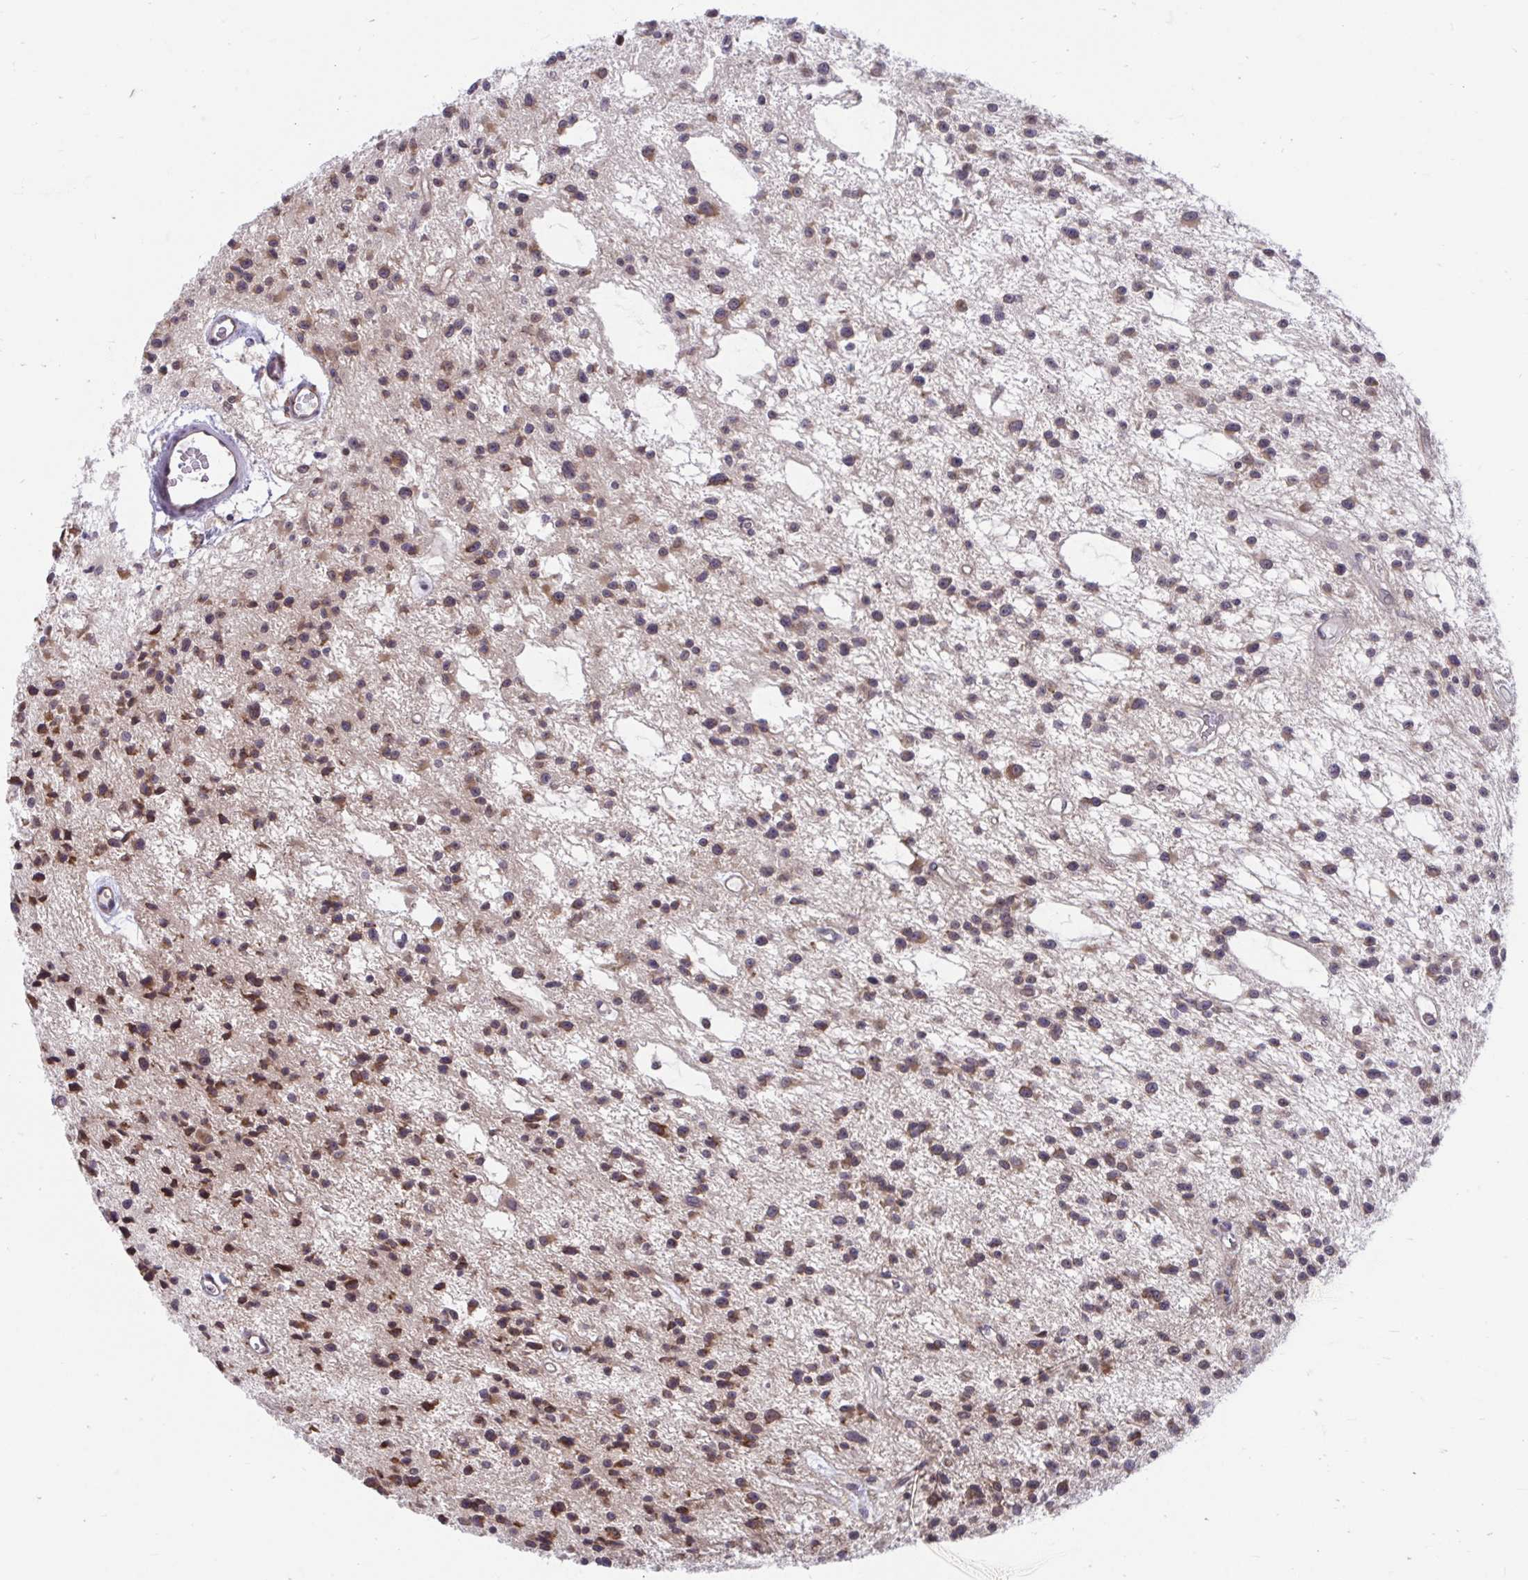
{"staining": {"intensity": "moderate", "quantity": "25%-75%", "location": "cytoplasmic/membranous"}, "tissue": "glioma", "cell_type": "Tumor cells", "image_type": "cancer", "snomed": [{"axis": "morphology", "description": "Glioma, malignant, Low grade"}, {"axis": "topography", "description": "Brain"}], "caption": "Immunohistochemistry (IHC) of human glioma shows medium levels of moderate cytoplasmic/membranous staining in about 25%-75% of tumor cells.", "gene": "SELENON", "patient": {"sex": "male", "age": 43}}